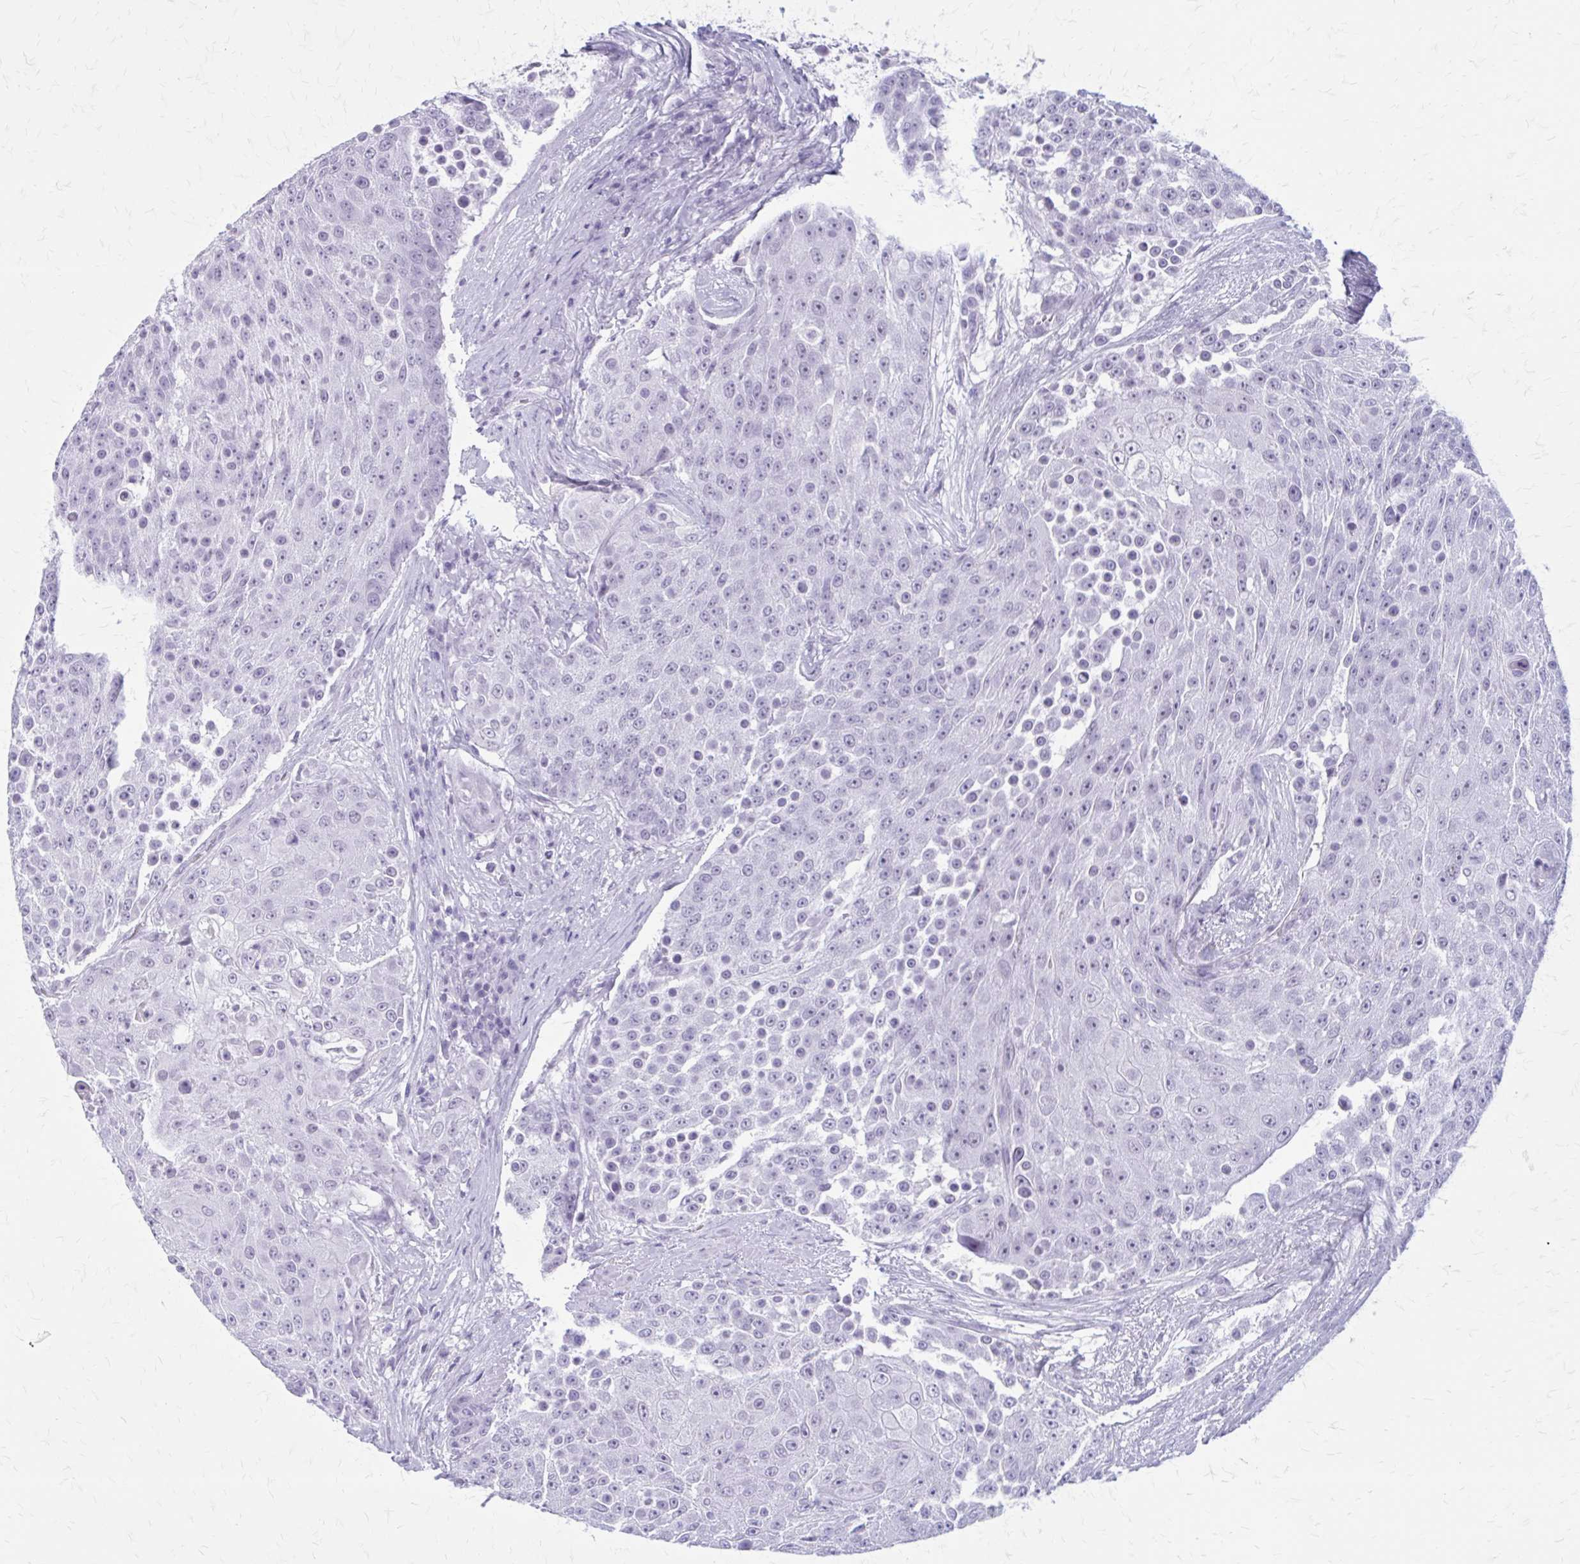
{"staining": {"intensity": "negative", "quantity": "none", "location": "none"}, "tissue": "urothelial cancer", "cell_type": "Tumor cells", "image_type": "cancer", "snomed": [{"axis": "morphology", "description": "Urothelial carcinoma, High grade"}, {"axis": "topography", "description": "Urinary bladder"}], "caption": "Tumor cells show no significant protein staining in urothelial cancer.", "gene": "GAD1", "patient": {"sex": "female", "age": 63}}